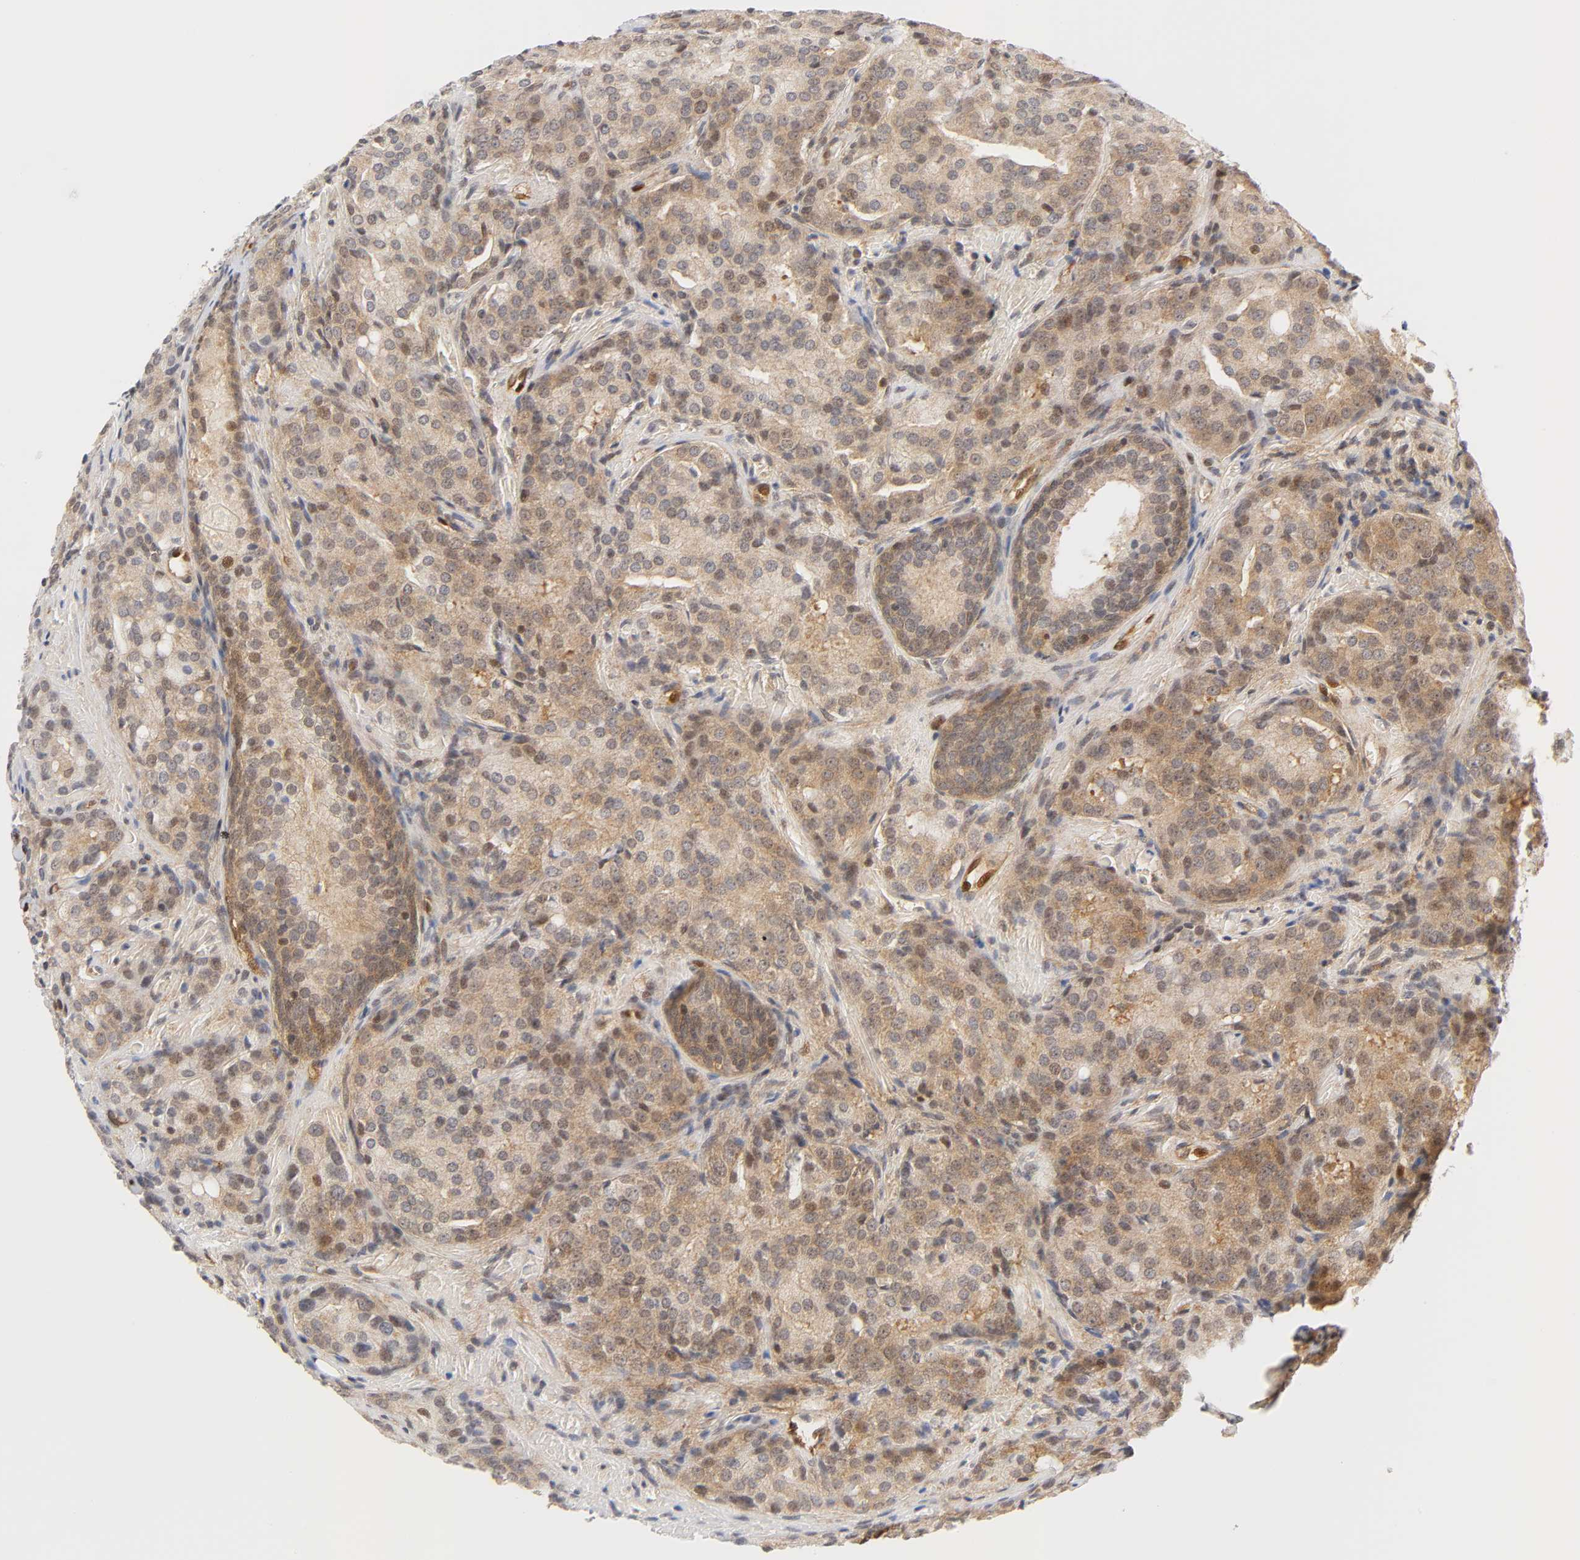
{"staining": {"intensity": "weak", "quantity": ">75%", "location": "cytoplasmic/membranous,nuclear"}, "tissue": "prostate cancer", "cell_type": "Tumor cells", "image_type": "cancer", "snomed": [{"axis": "morphology", "description": "Adenocarcinoma, High grade"}, {"axis": "topography", "description": "Prostate"}], "caption": "Human prostate cancer stained with a brown dye displays weak cytoplasmic/membranous and nuclear positive staining in approximately >75% of tumor cells.", "gene": "CDC37", "patient": {"sex": "male", "age": 72}}